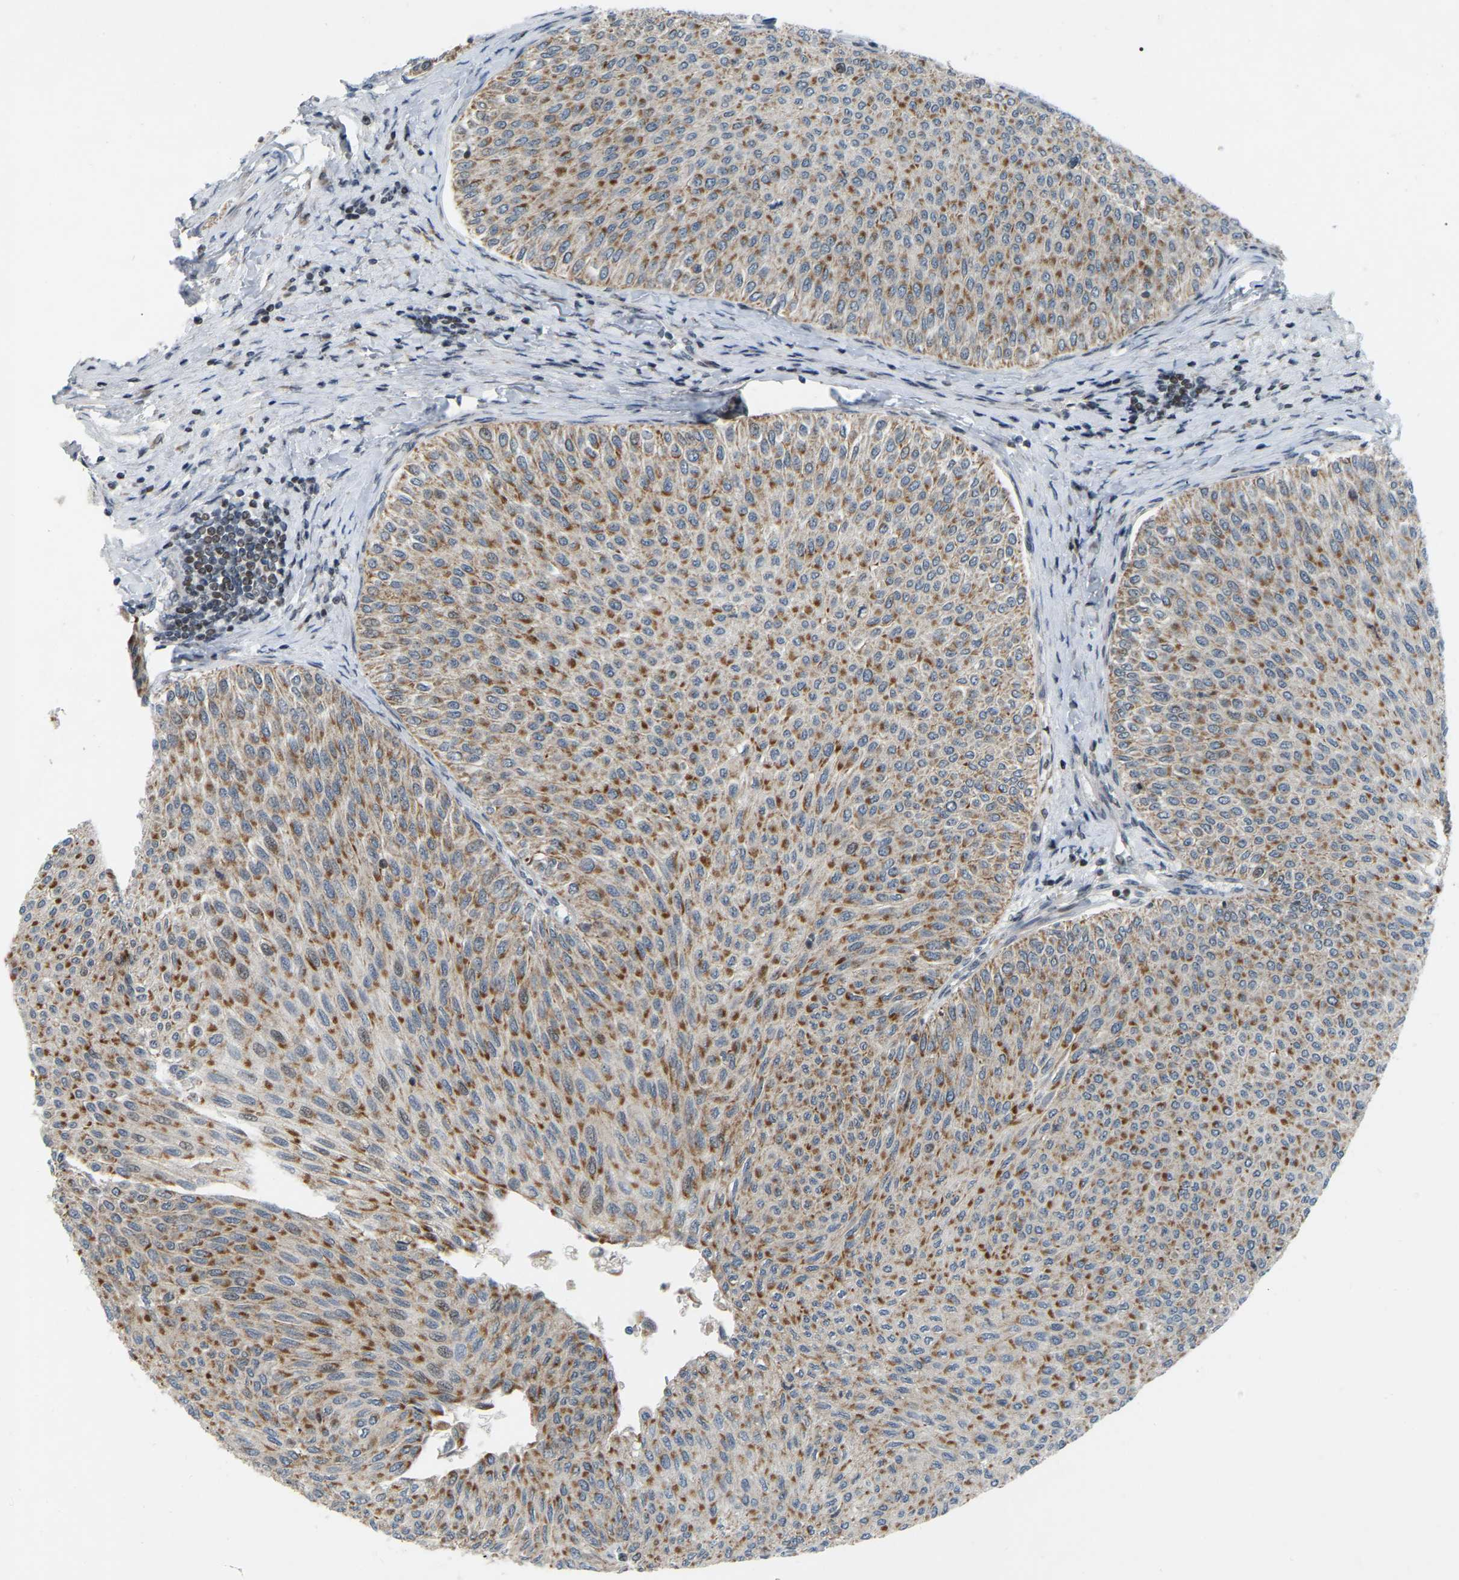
{"staining": {"intensity": "moderate", "quantity": ">75%", "location": "cytoplasmic/membranous"}, "tissue": "urothelial cancer", "cell_type": "Tumor cells", "image_type": "cancer", "snomed": [{"axis": "morphology", "description": "Urothelial carcinoma, Low grade"}, {"axis": "topography", "description": "Urinary bladder"}], "caption": "An image of human low-grade urothelial carcinoma stained for a protein demonstrates moderate cytoplasmic/membranous brown staining in tumor cells. (Stains: DAB in brown, nuclei in blue, Microscopy: brightfield microscopy at high magnification).", "gene": "PARL", "patient": {"sex": "male", "age": 78}}